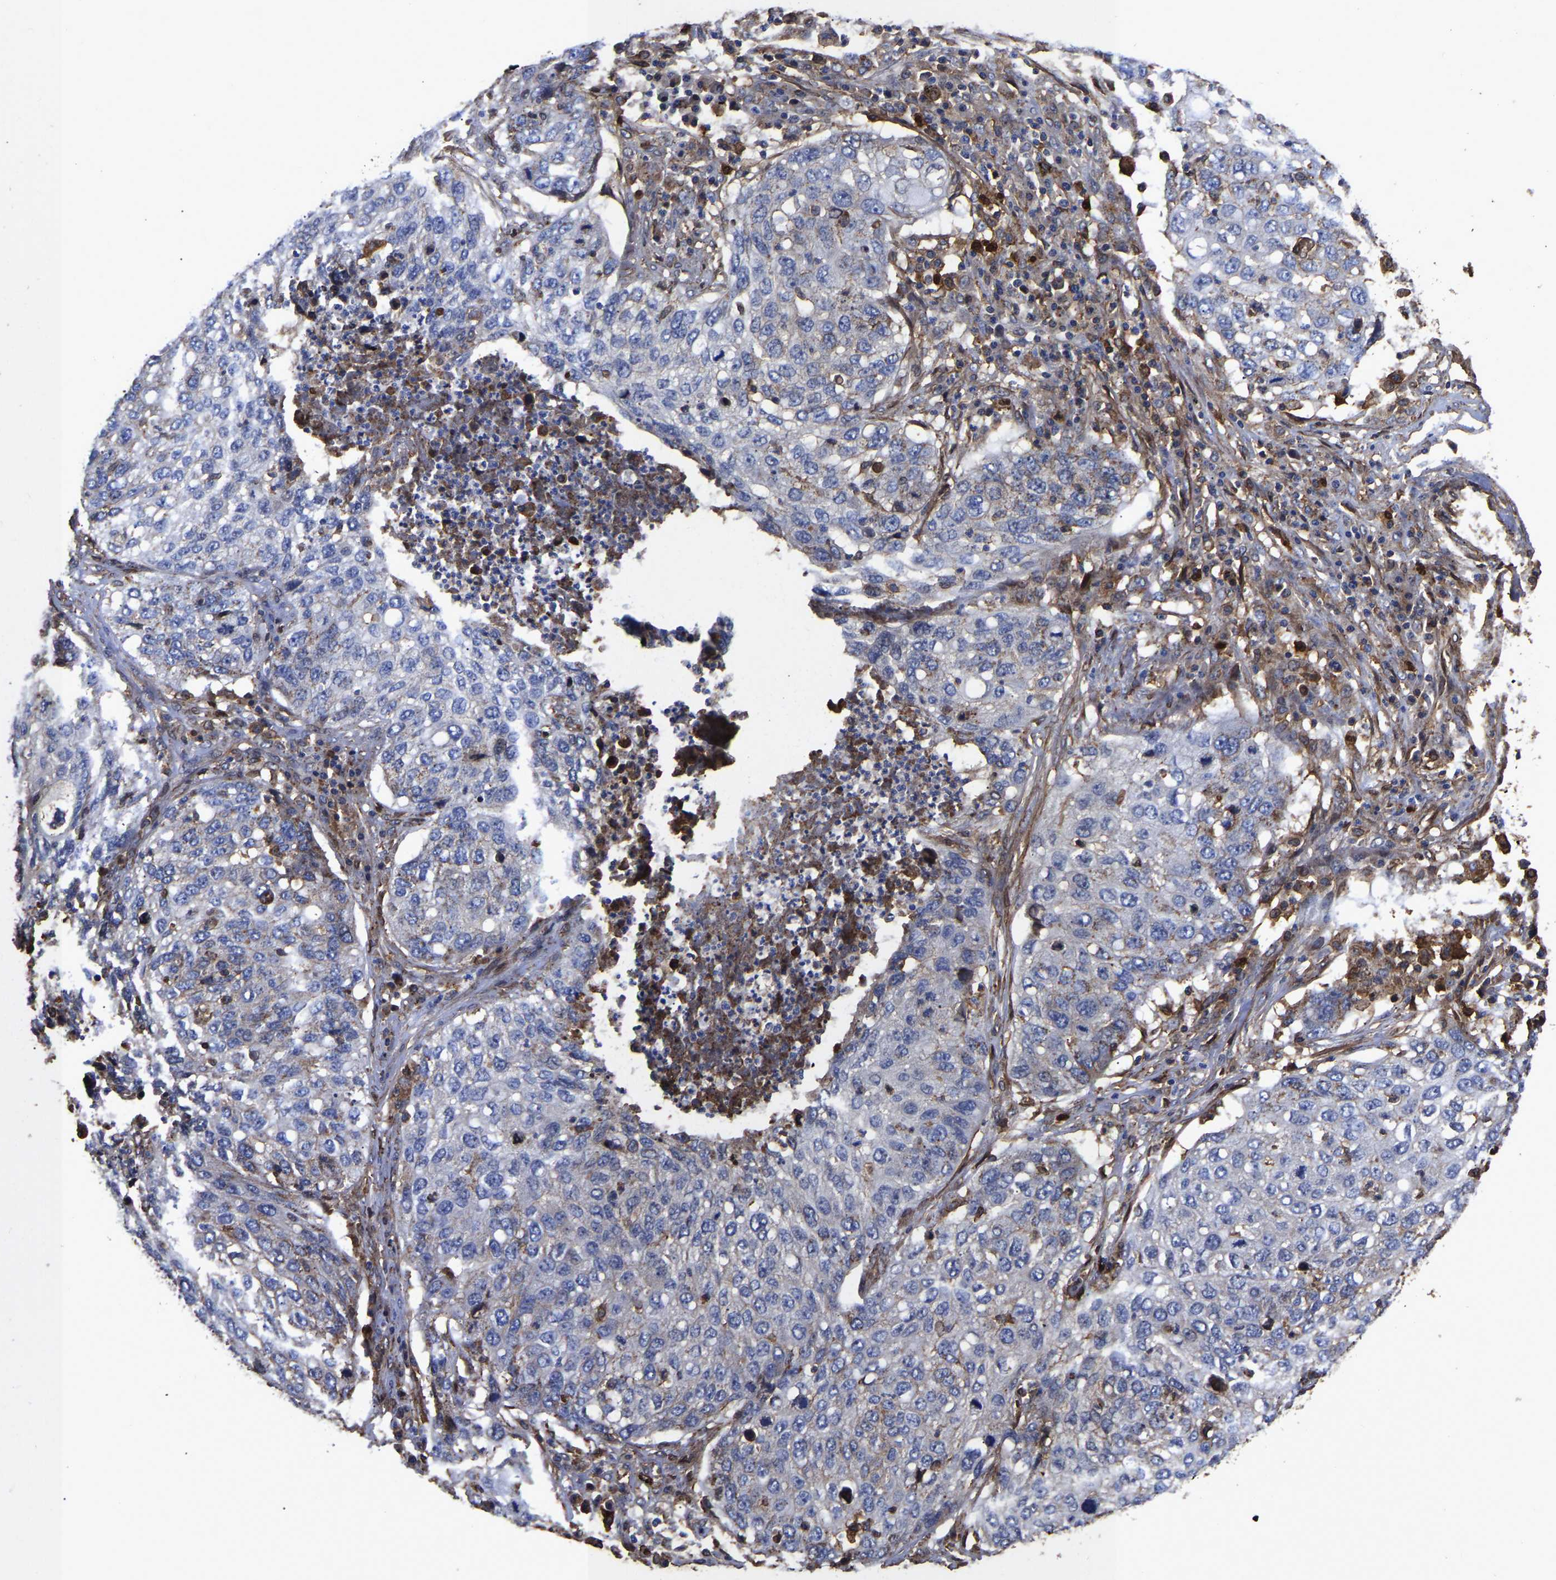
{"staining": {"intensity": "negative", "quantity": "none", "location": "none"}, "tissue": "lung cancer", "cell_type": "Tumor cells", "image_type": "cancer", "snomed": [{"axis": "morphology", "description": "Squamous cell carcinoma, NOS"}, {"axis": "topography", "description": "Lung"}], "caption": "A high-resolution image shows immunohistochemistry staining of lung squamous cell carcinoma, which shows no significant staining in tumor cells.", "gene": "LIF", "patient": {"sex": "female", "age": 63}}